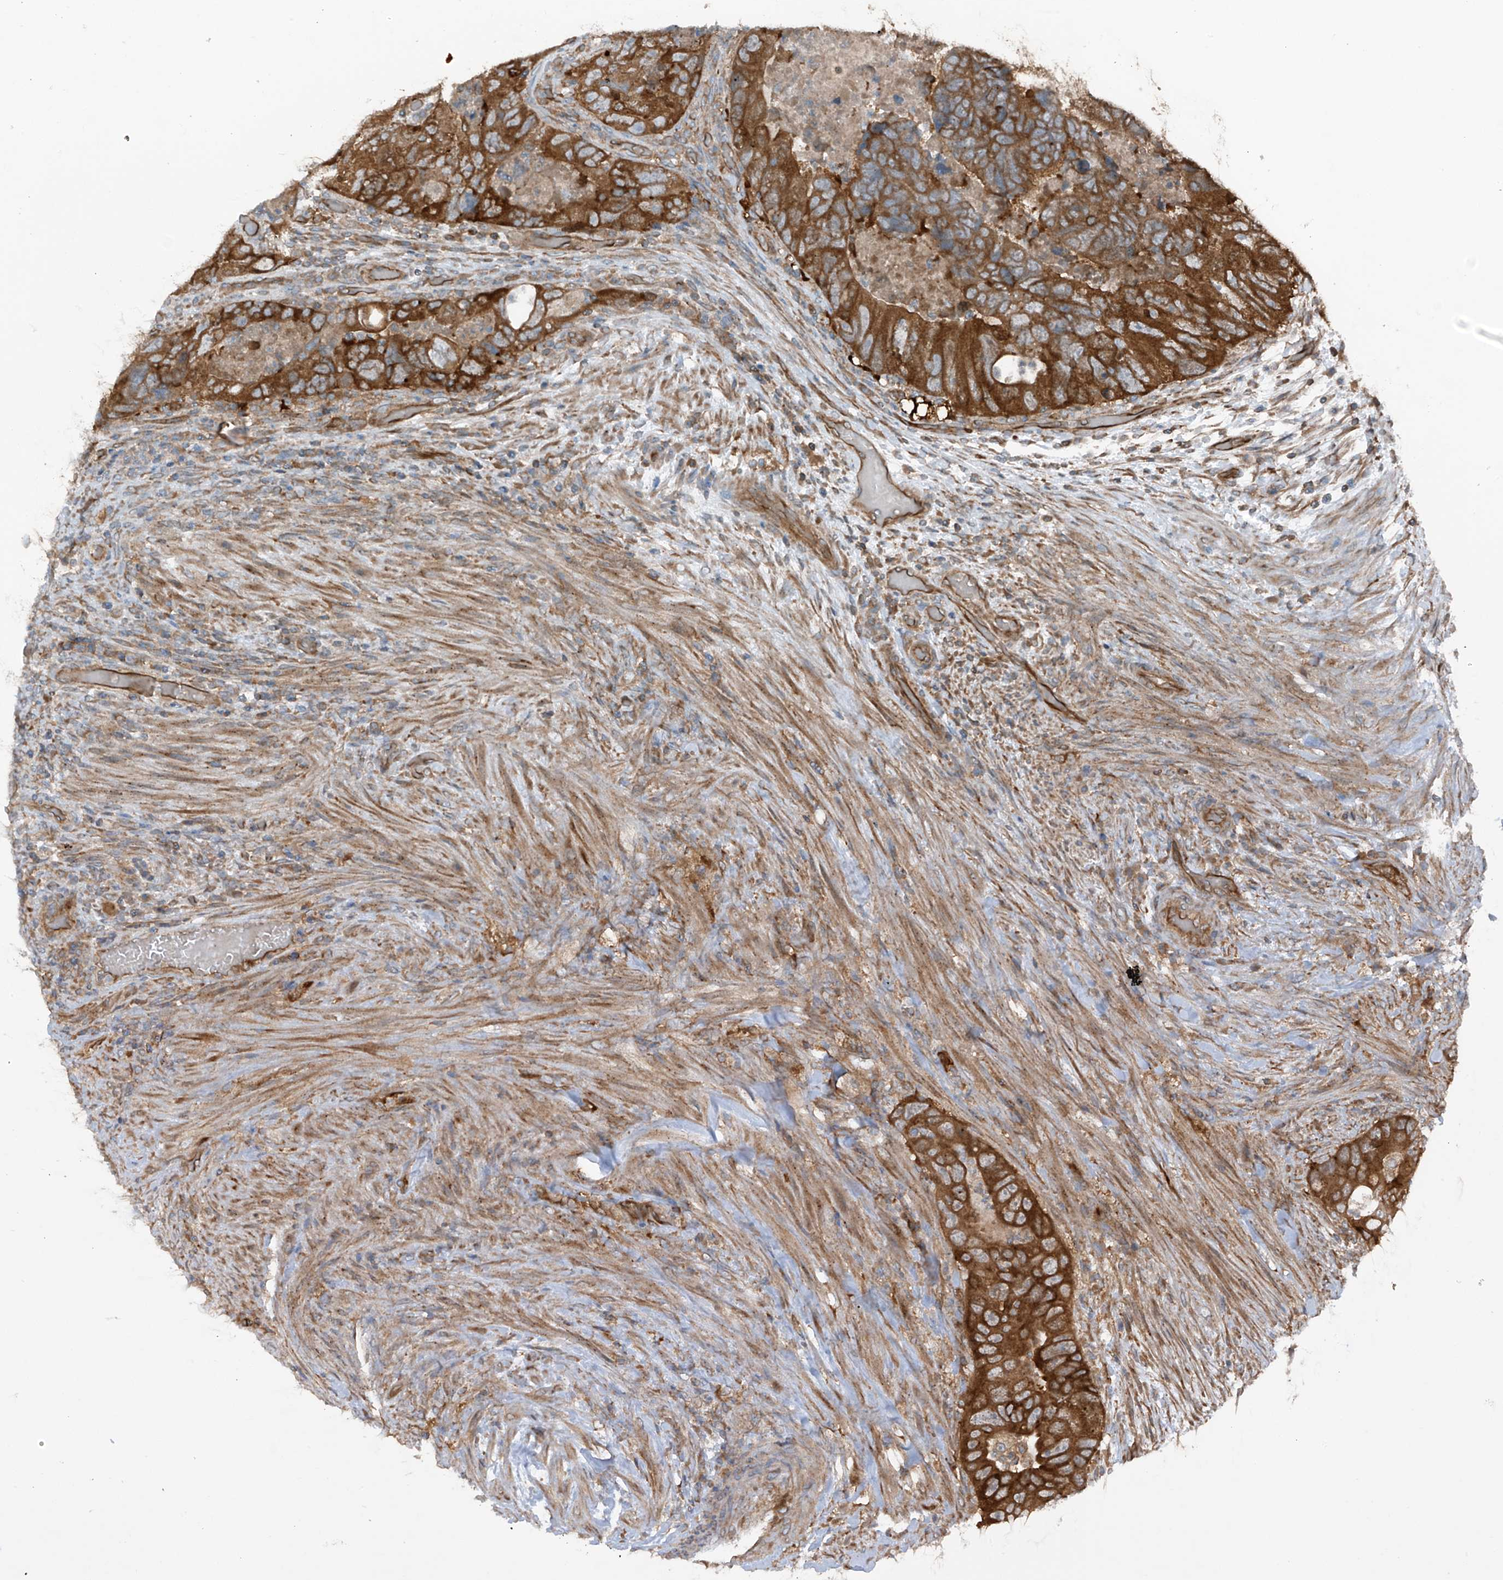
{"staining": {"intensity": "strong", "quantity": ">75%", "location": "cytoplasmic/membranous"}, "tissue": "colorectal cancer", "cell_type": "Tumor cells", "image_type": "cancer", "snomed": [{"axis": "morphology", "description": "Adenocarcinoma, NOS"}, {"axis": "topography", "description": "Rectum"}], "caption": "An IHC image of tumor tissue is shown. Protein staining in brown highlights strong cytoplasmic/membranous positivity in adenocarcinoma (colorectal) within tumor cells. The staining is performed using DAB (3,3'-diaminobenzidine) brown chromogen to label protein expression. The nuclei are counter-stained blue using hematoxylin.", "gene": "TXNDC9", "patient": {"sex": "male", "age": 63}}